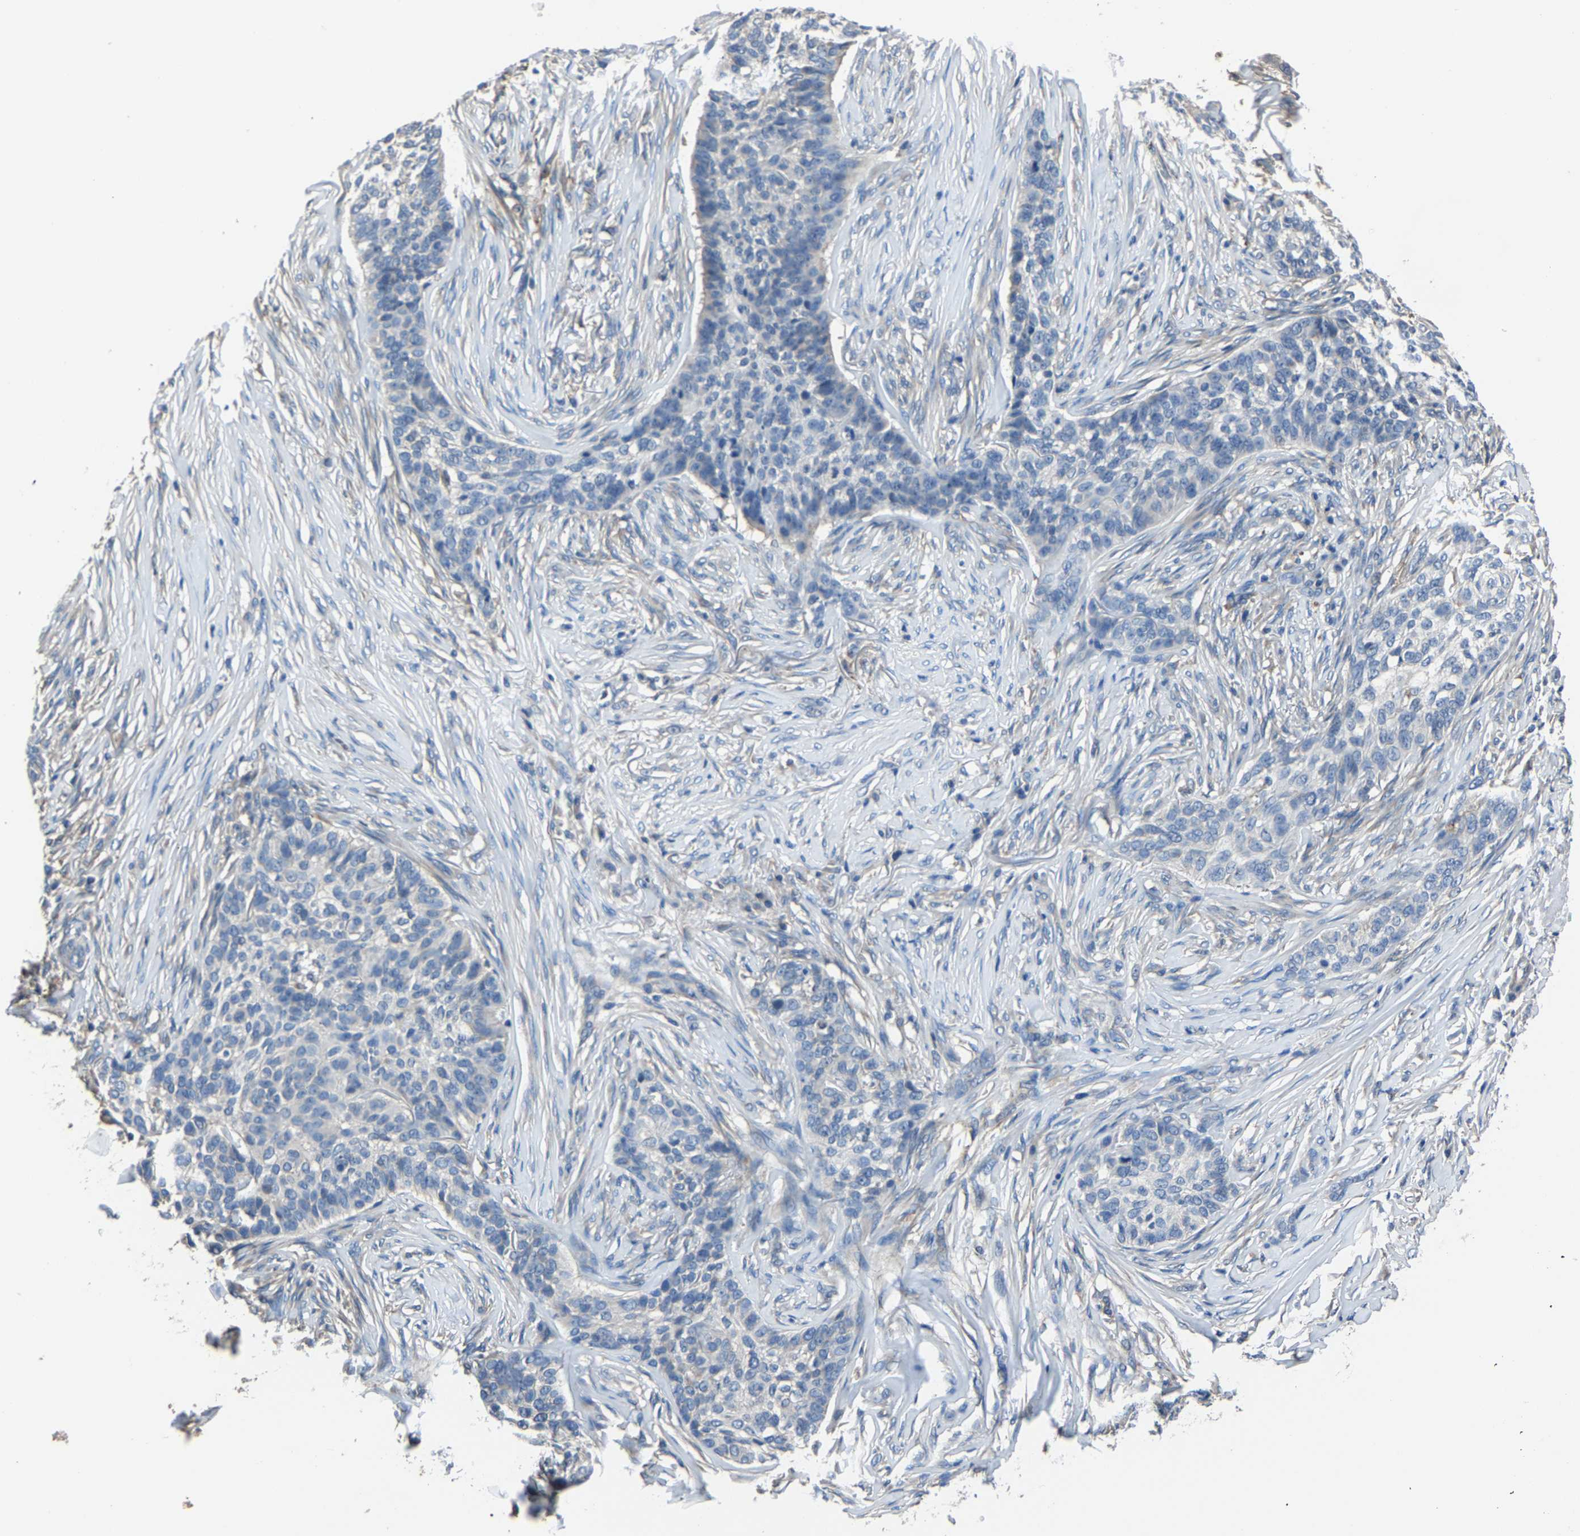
{"staining": {"intensity": "negative", "quantity": "none", "location": "none"}, "tissue": "skin cancer", "cell_type": "Tumor cells", "image_type": "cancer", "snomed": [{"axis": "morphology", "description": "Basal cell carcinoma"}, {"axis": "topography", "description": "Skin"}], "caption": "Immunohistochemistry (IHC) of human basal cell carcinoma (skin) reveals no positivity in tumor cells.", "gene": "STRBP", "patient": {"sex": "male", "age": 85}}